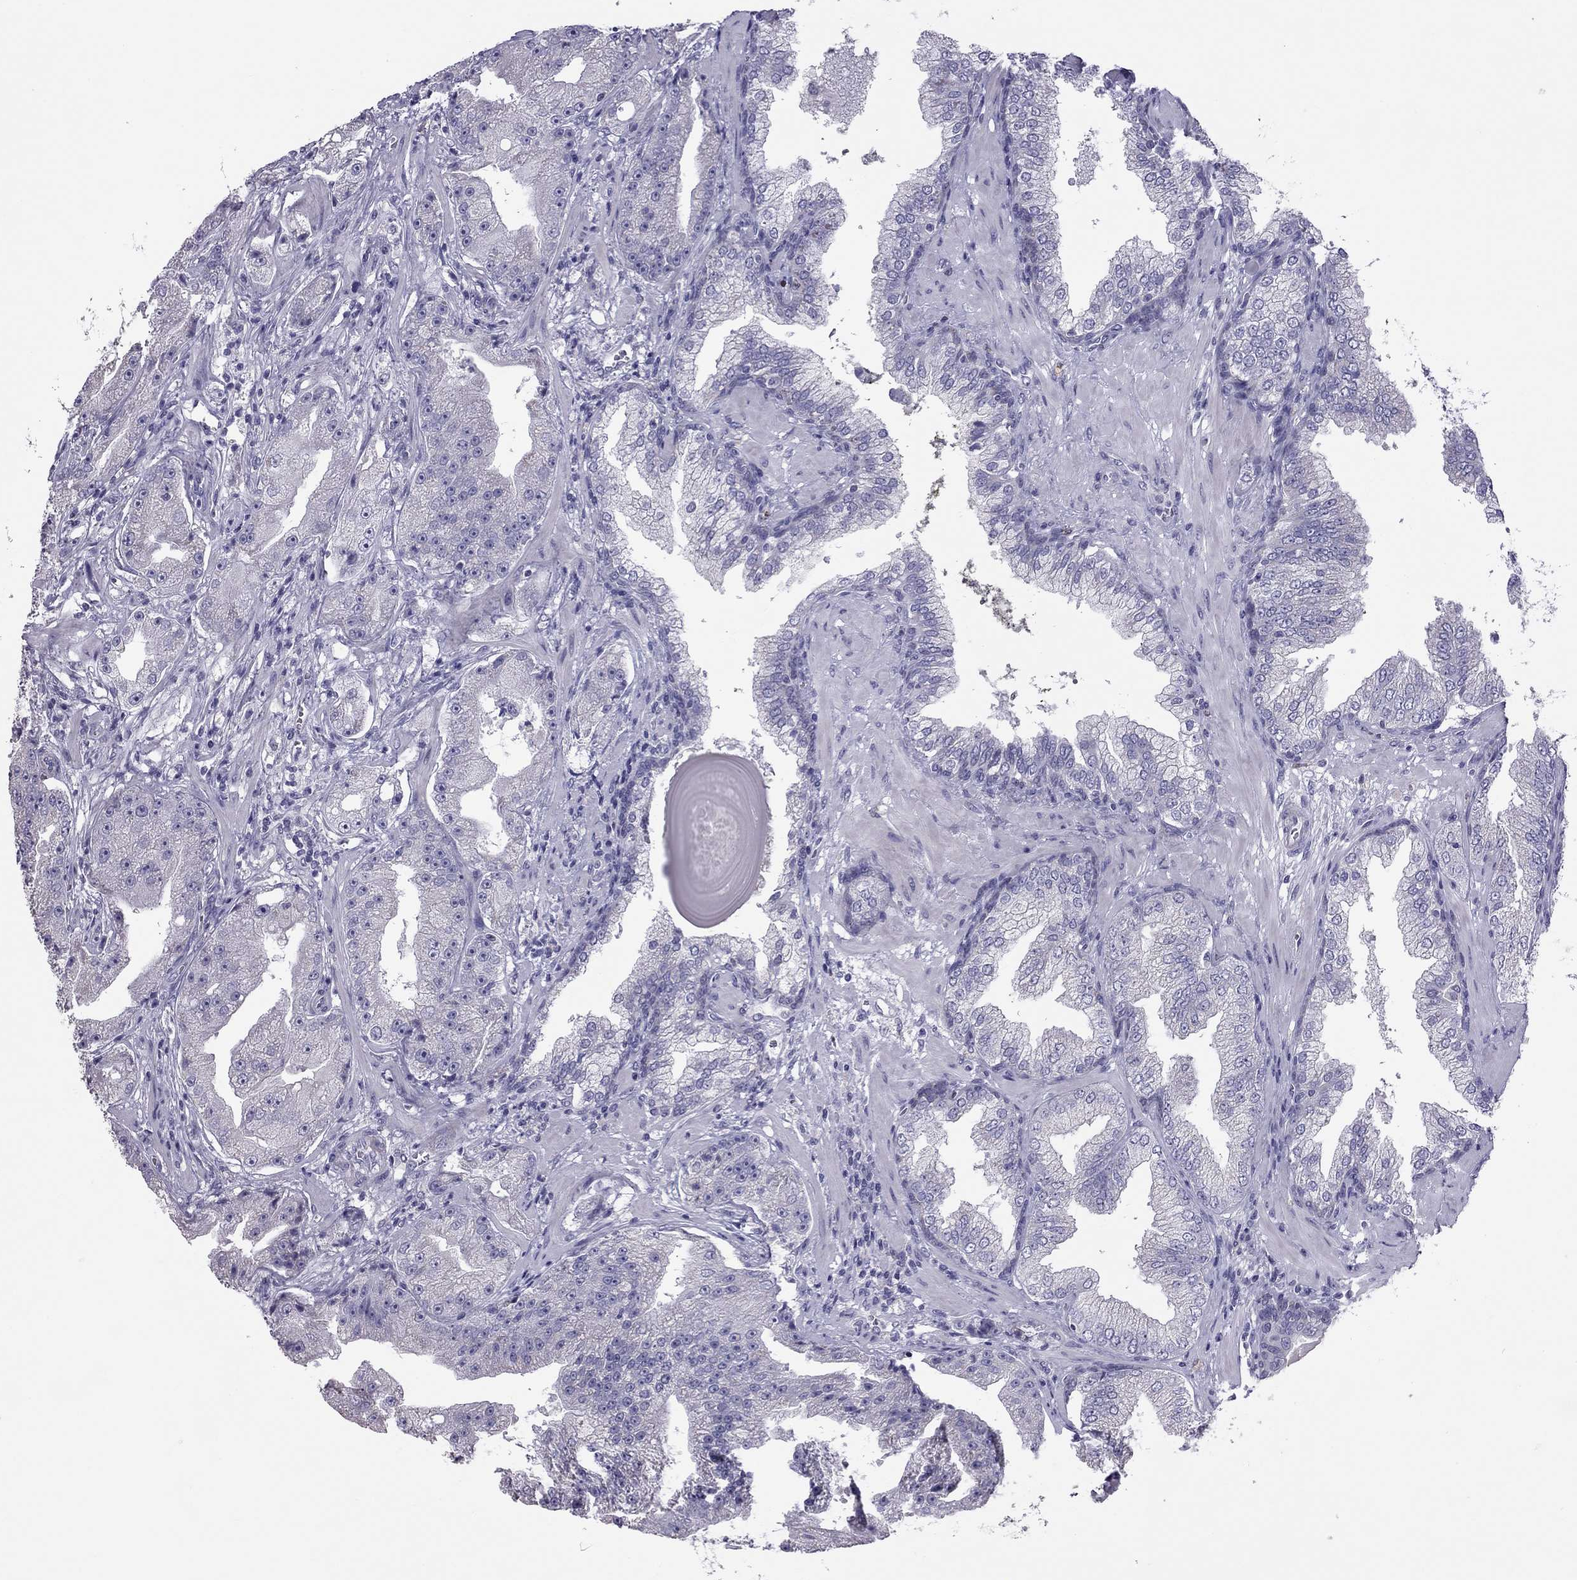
{"staining": {"intensity": "negative", "quantity": "none", "location": "none"}, "tissue": "prostate cancer", "cell_type": "Tumor cells", "image_type": "cancer", "snomed": [{"axis": "morphology", "description": "Adenocarcinoma, Low grade"}, {"axis": "topography", "description": "Prostate"}], "caption": "An image of prostate cancer stained for a protein reveals no brown staining in tumor cells. The staining is performed using DAB (3,3'-diaminobenzidine) brown chromogen with nuclei counter-stained in using hematoxylin.", "gene": "PPP1R3A", "patient": {"sex": "male", "age": 62}}